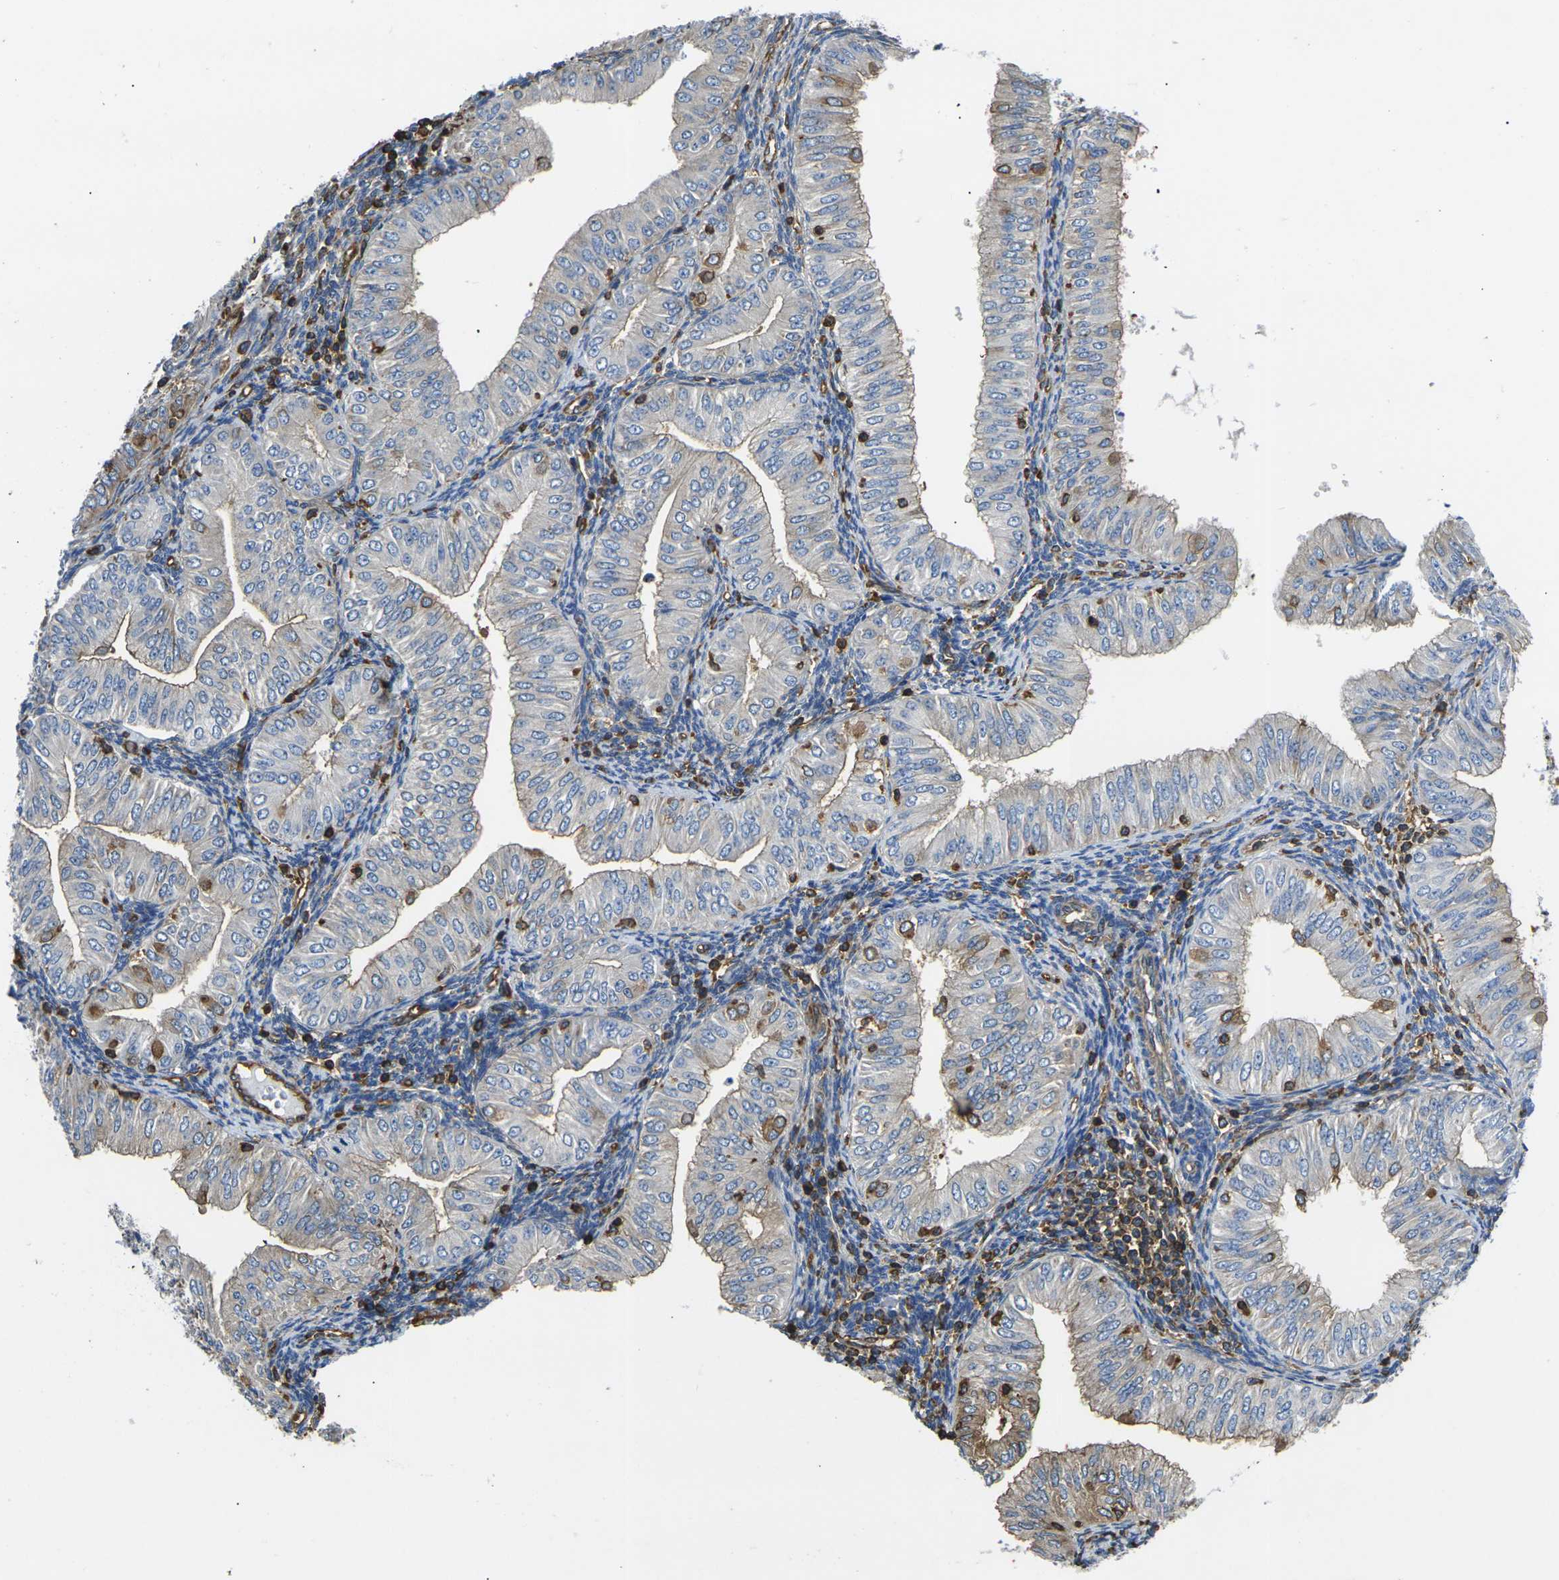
{"staining": {"intensity": "weak", "quantity": "25%-75%", "location": "cytoplasmic/membranous"}, "tissue": "endometrial cancer", "cell_type": "Tumor cells", "image_type": "cancer", "snomed": [{"axis": "morphology", "description": "Normal tissue, NOS"}, {"axis": "morphology", "description": "Adenocarcinoma, NOS"}, {"axis": "topography", "description": "Endometrium"}], "caption": "A brown stain highlights weak cytoplasmic/membranous staining of a protein in human adenocarcinoma (endometrial) tumor cells.", "gene": "FAM110D", "patient": {"sex": "female", "age": 53}}